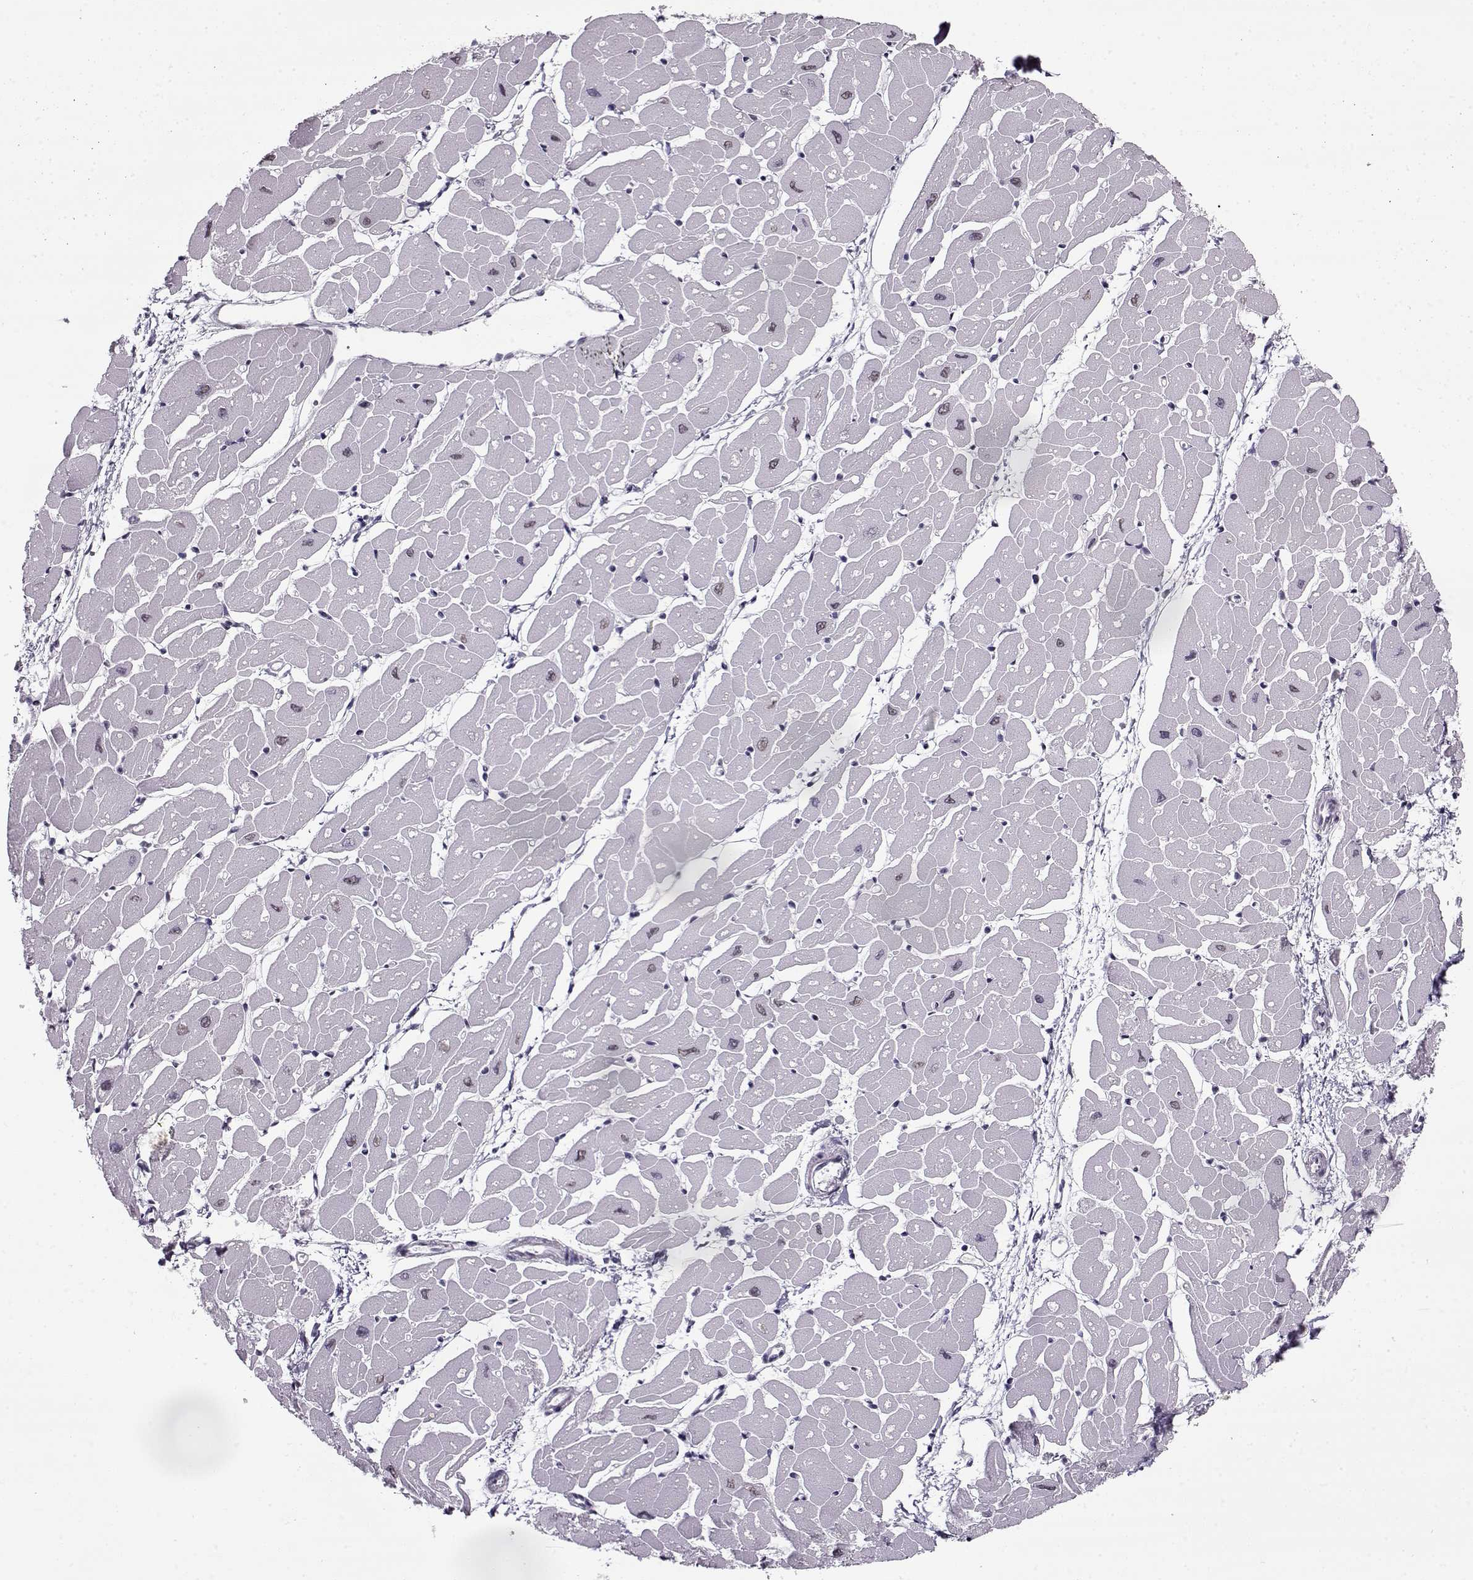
{"staining": {"intensity": "weak", "quantity": "<25%", "location": "nuclear"}, "tissue": "heart muscle", "cell_type": "Cardiomyocytes", "image_type": "normal", "snomed": [{"axis": "morphology", "description": "Normal tissue, NOS"}, {"axis": "topography", "description": "Heart"}], "caption": "IHC micrograph of normal human heart muscle stained for a protein (brown), which reveals no expression in cardiomyocytes. (DAB immunohistochemistry visualized using brightfield microscopy, high magnification).", "gene": "PRMT8", "patient": {"sex": "male", "age": 57}}